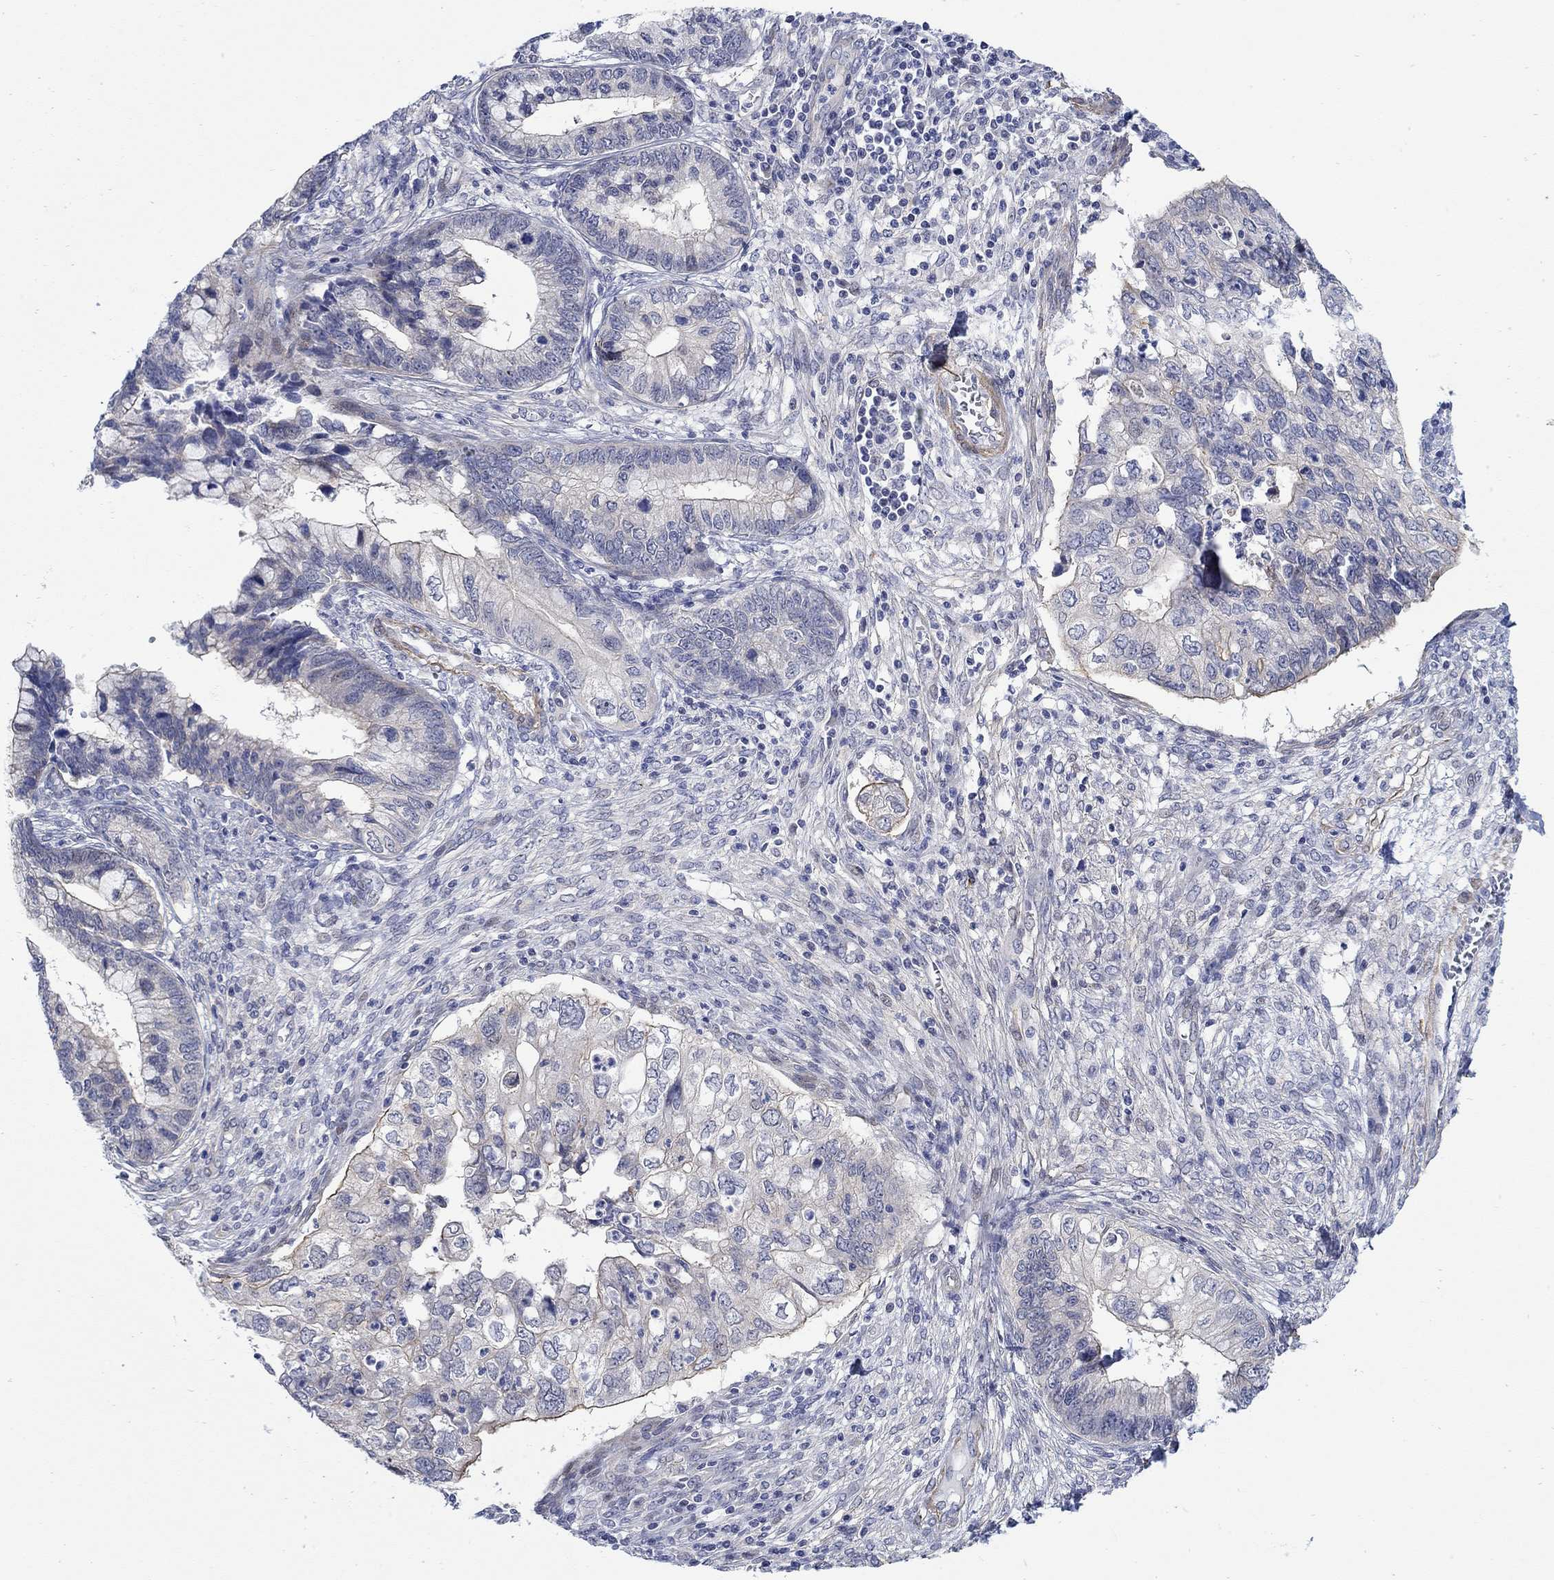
{"staining": {"intensity": "moderate", "quantity": "<25%", "location": "cytoplasmic/membranous"}, "tissue": "cervical cancer", "cell_type": "Tumor cells", "image_type": "cancer", "snomed": [{"axis": "morphology", "description": "Adenocarcinoma, NOS"}, {"axis": "topography", "description": "Cervix"}], "caption": "Immunohistochemical staining of cervical cancer (adenocarcinoma) displays low levels of moderate cytoplasmic/membranous staining in about <25% of tumor cells.", "gene": "SCN7A", "patient": {"sex": "female", "age": 44}}